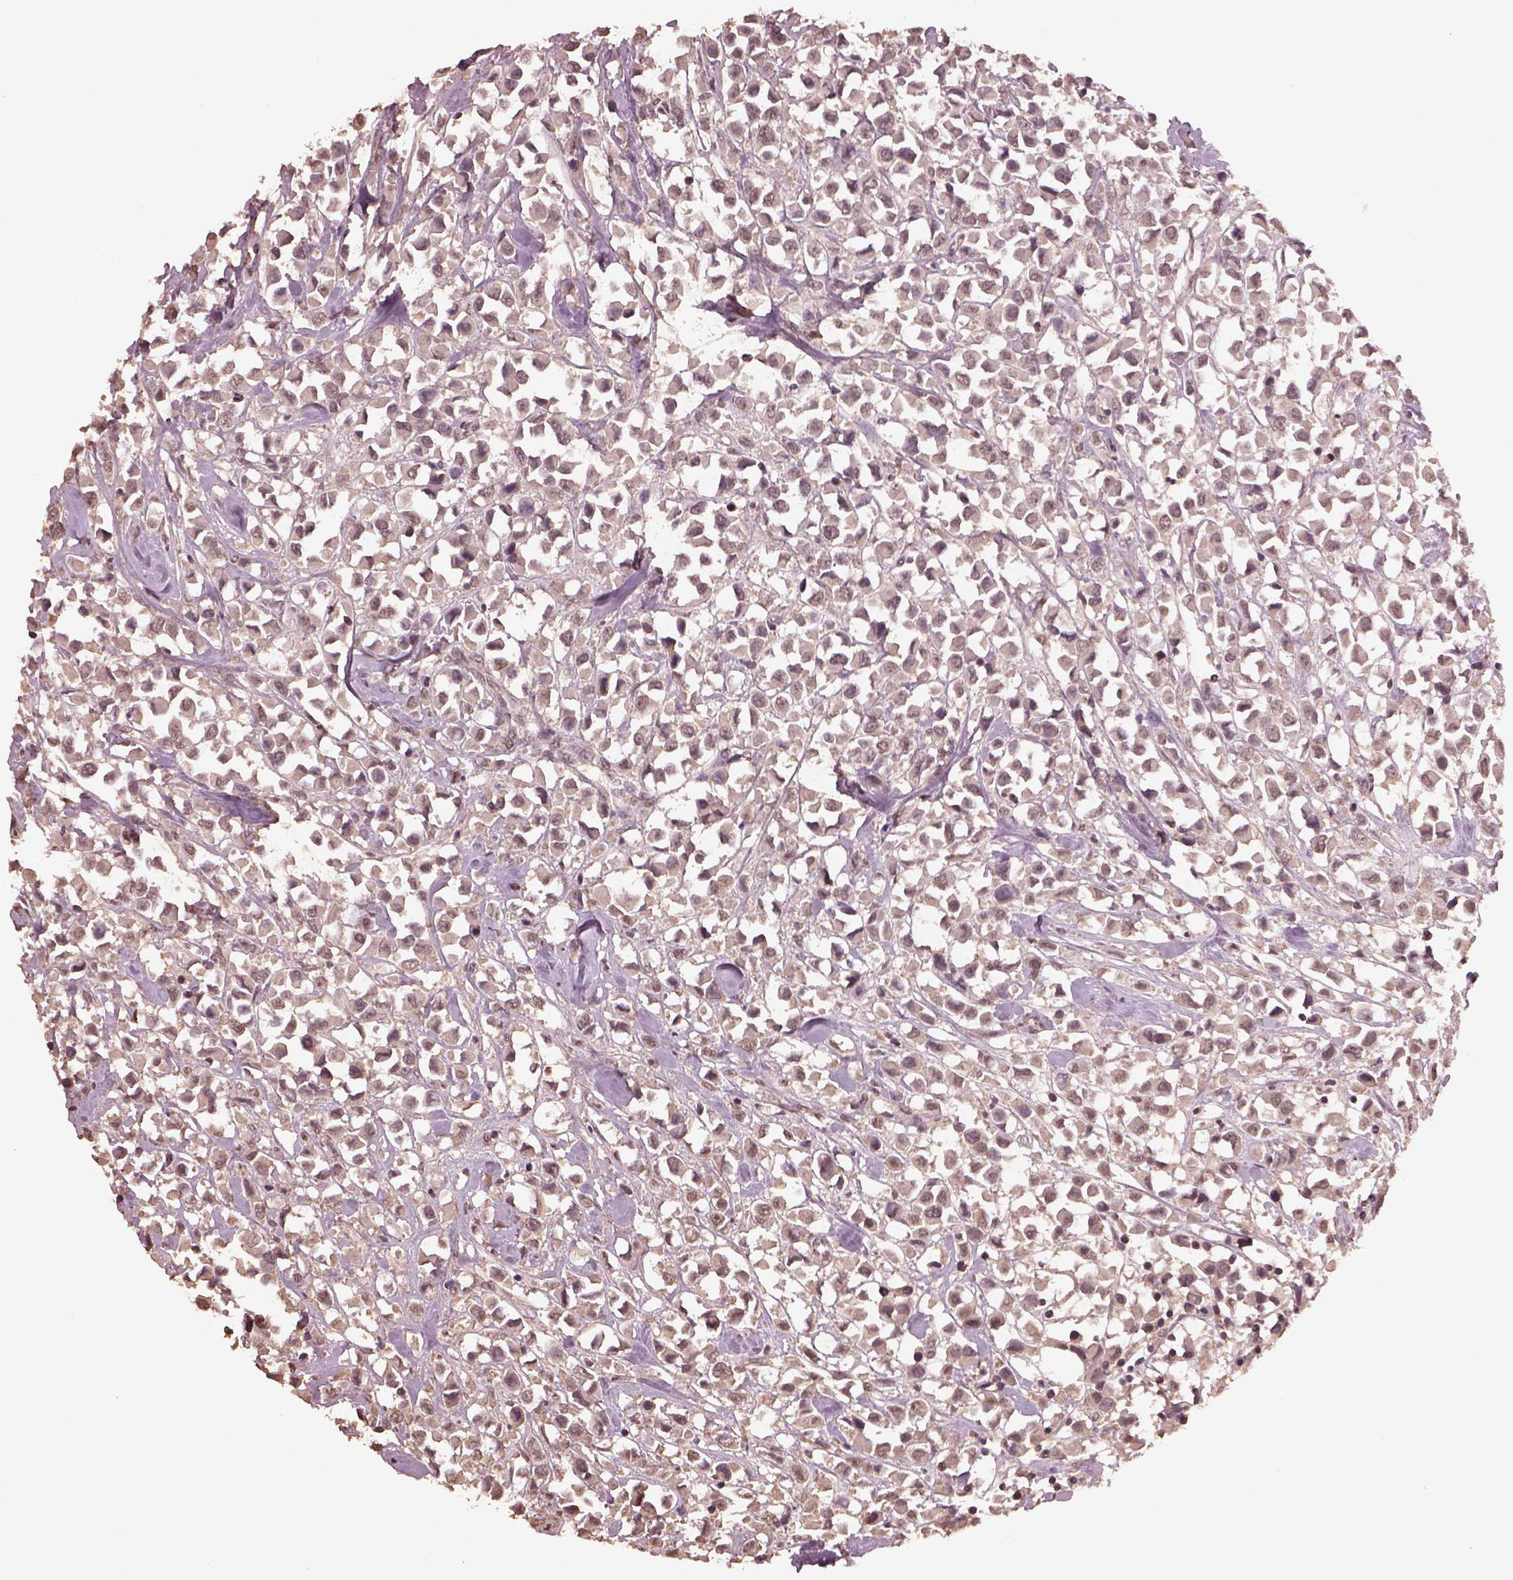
{"staining": {"intensity": "negative", "quantity": "none", "location": "none"}, "tissue": "breast cancer", "cell_type": "Tumor cells", "image_type": "cancer", "snomed": [{"axis": "morphology", "description": "Duct carcinoma"}, {"axis": "topography", "description": "Breast"}], "caption": "Immunohistochemical staining of breast cancer exhibits no significant expression in tumor cells.", "gene": "CPT1C", "patient": {"sex": "female", "age": 61}}